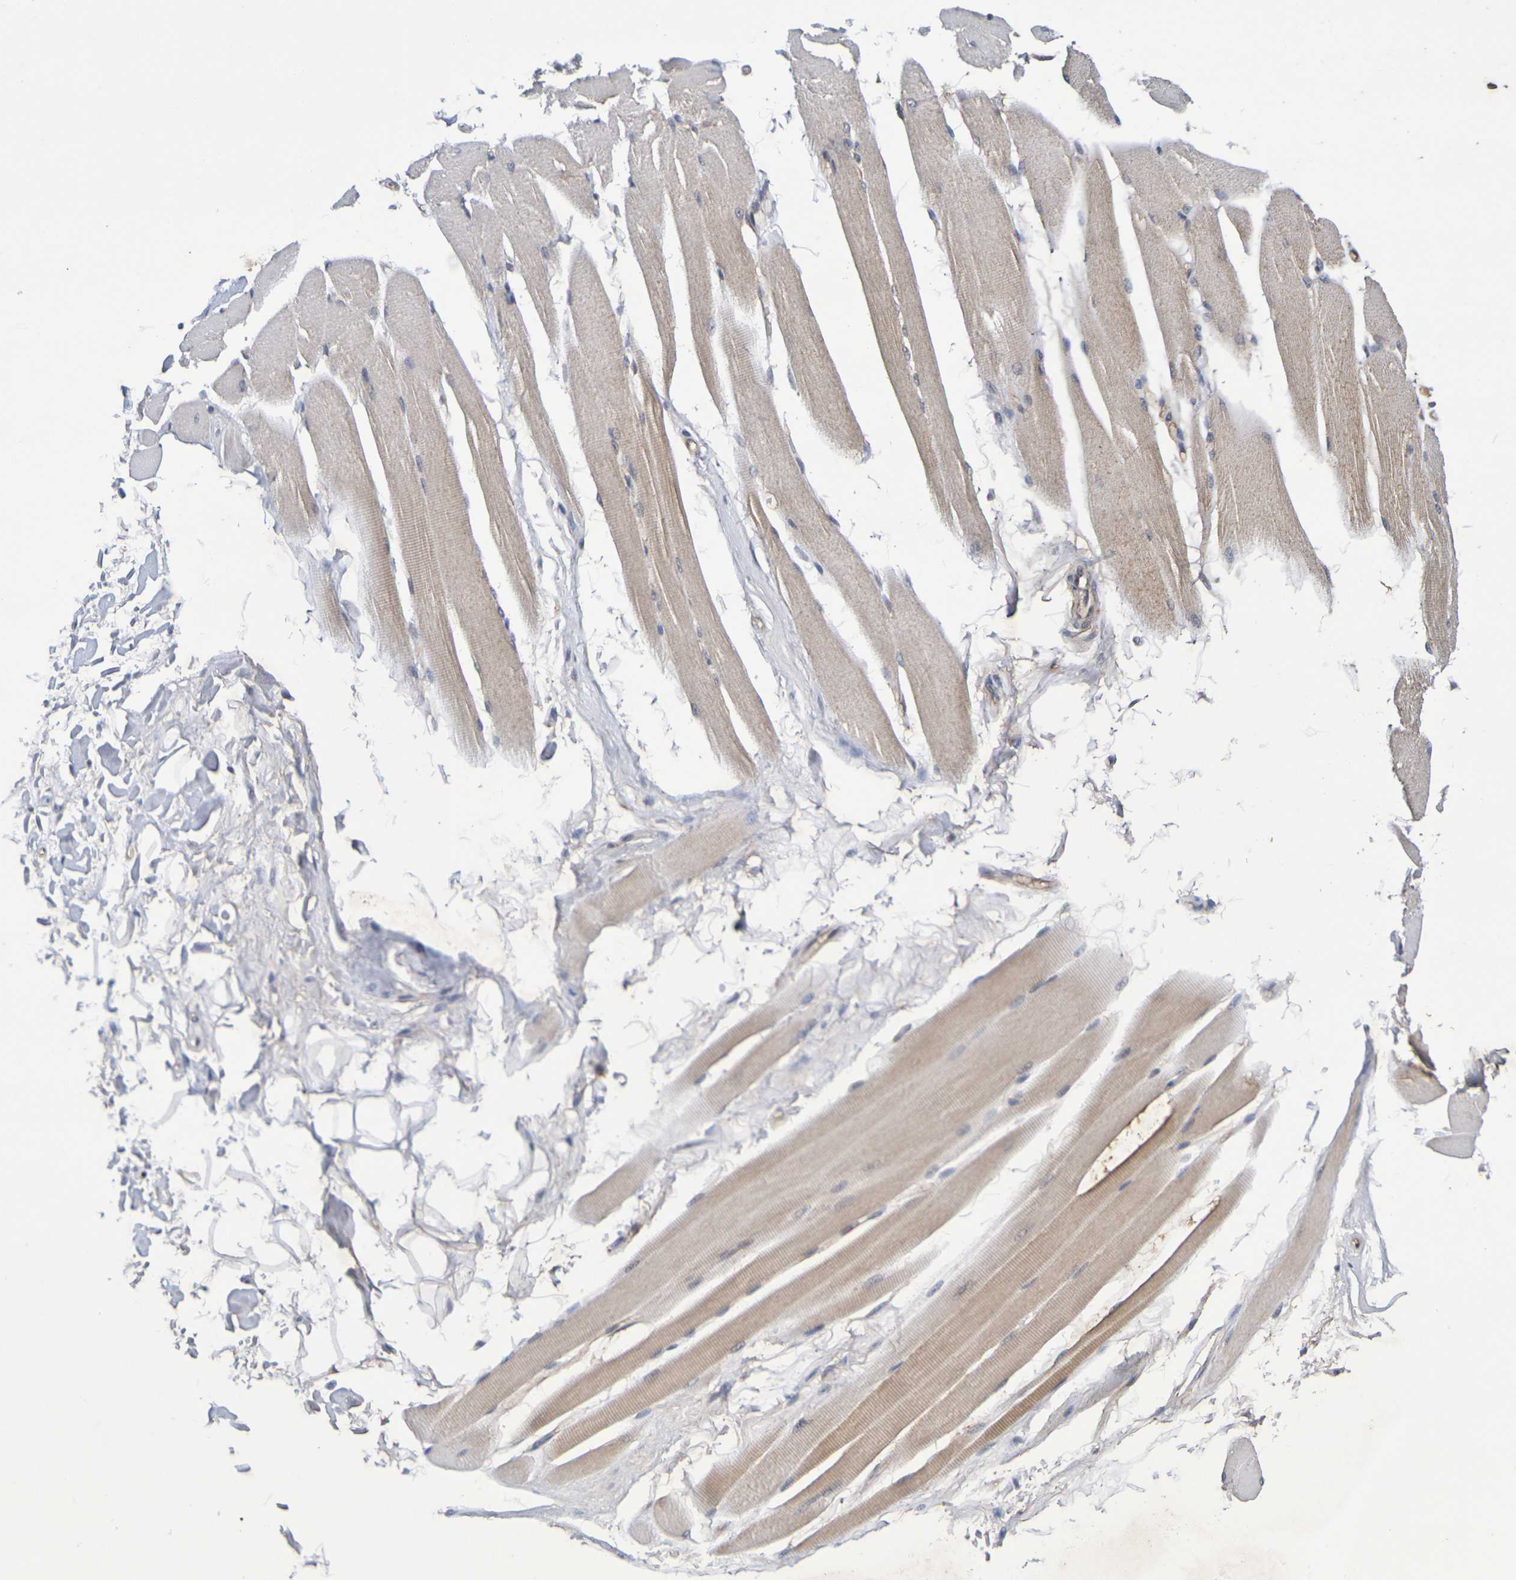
{"staining": {"intensity": "weak", "quantity": "25%-75%", "location": "cytoplasmic/membranous,nuclear"}, "tissue": "skeletal muscle", "cell_type": "Myocytes", "image_type": "normal", "snomed": [{"axis": "morphology", "description": "Normal tissue, NOS"}, {"axis": "topography", "description": "Skeletal muscle"}, {"axis": "topography", "description": "Peripheral nerve tissue"}], "caption": "Immunohistochemistry (IHC) photomicrograph of normal skeletal muscle: skeletal muscle stained using immunohistochemistry exhibits low levels of weak protein expression localized specifically in the cytoplasmic/membranous,nuclear of myocytes, appearing as a cytoplasmic/membranous,nuclear brown color.", "gene": "TERF2", "patient": {"sex": "female", "age": 84}}